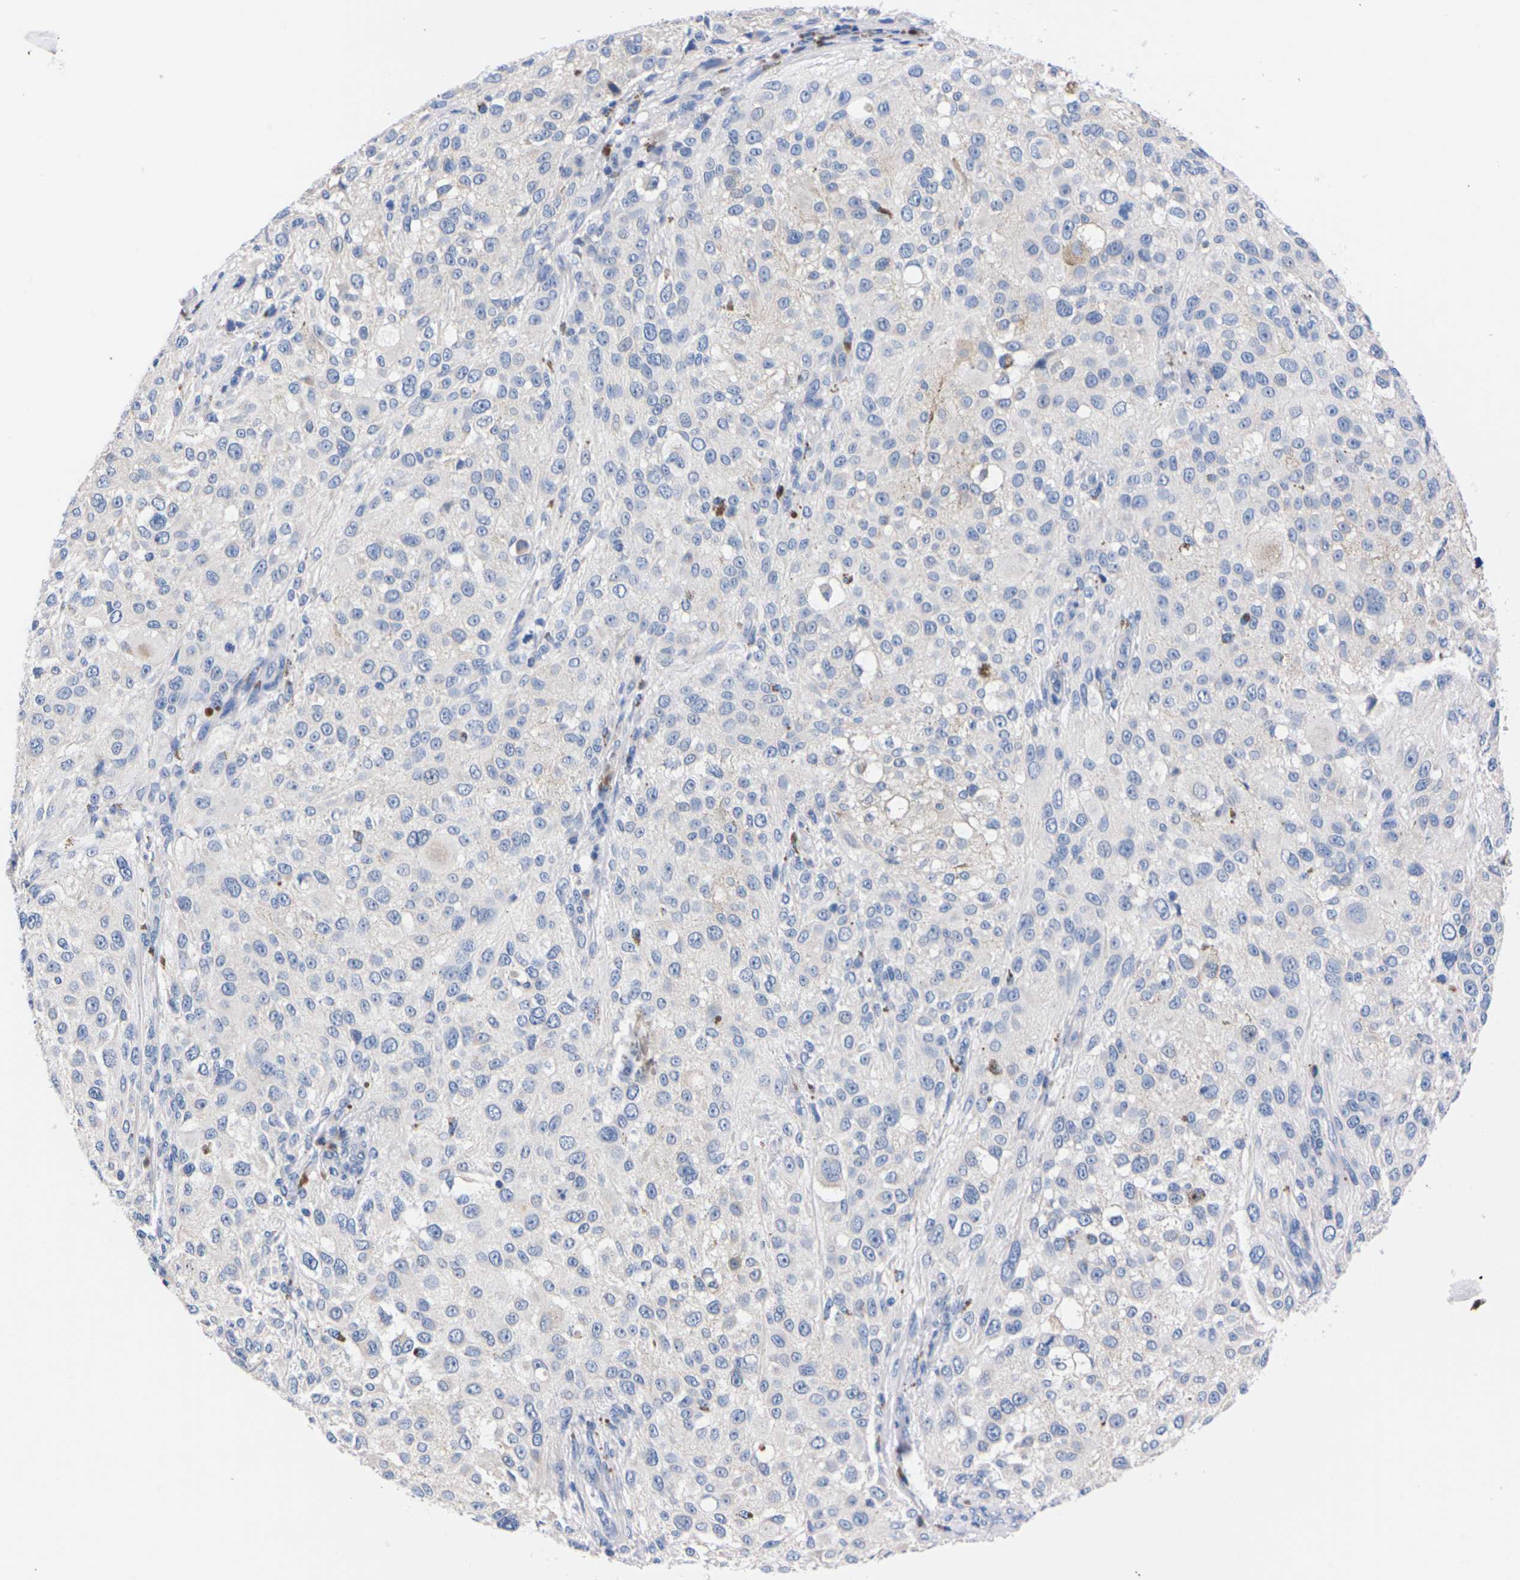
{"staining": {"intensity": "negative", "quantity": "none", "location": "none"}, "tissue": "melanoma", "cell_type": "Tumor cells", "image_type": "cancer", "snomed": [{"axis": "morphology", "description": "Necrosis, NOS"}, {"axis": "morphology", "description": "Malignant melanoma, NOS"}, {"axis": "topography", "description": "Skin"}], "caption": "Micrograph shows no protein expression in tumor cells of melanoma tissue. Nuclei are stained in blue.", "gene": "FAM210A", "patient": {"sex": "female", "age": 87}}